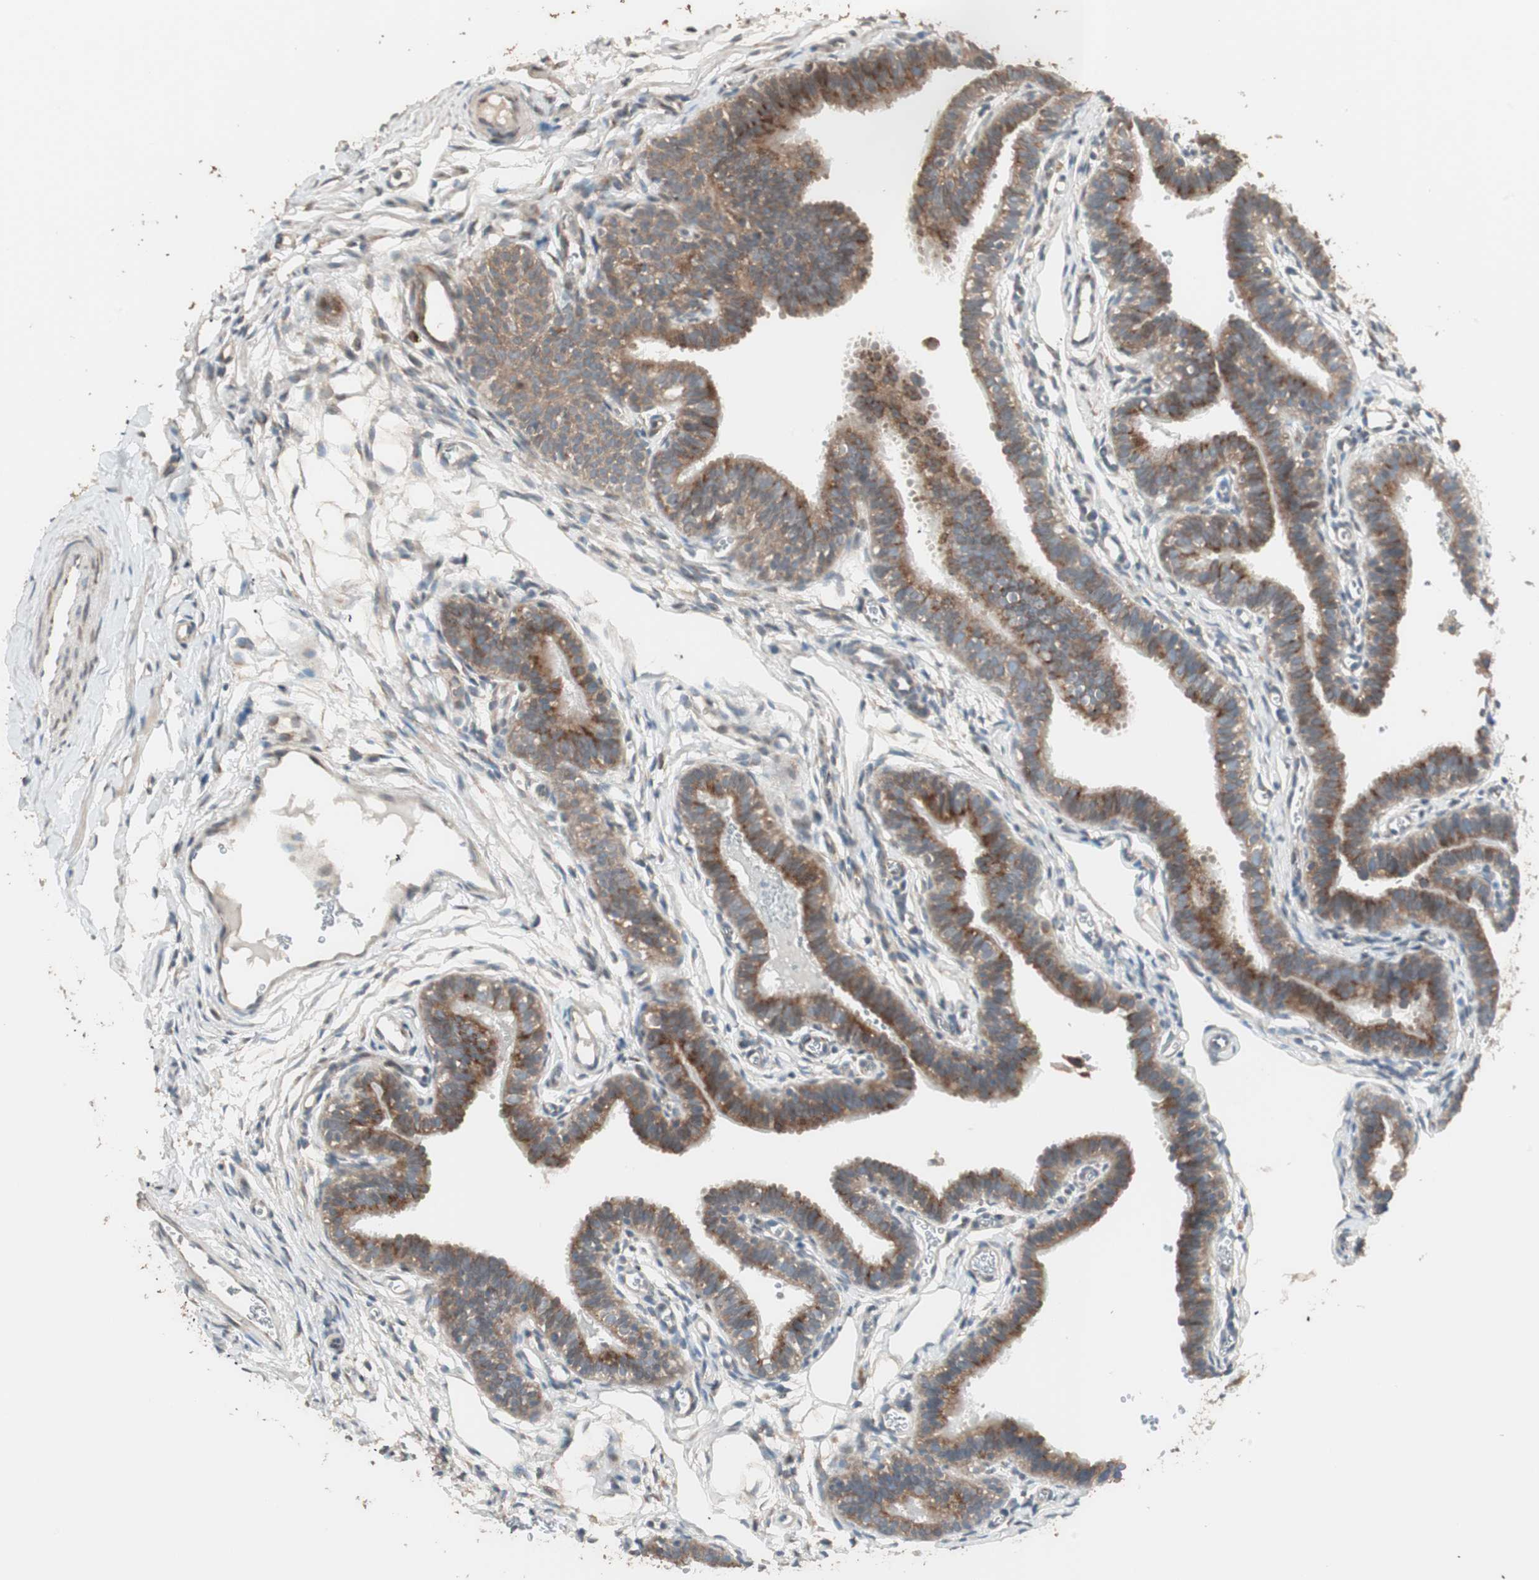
{"staining": {"intensity": "moderate", "quantity": ">75%", "location": "cytoplasmic/membranous"}, "tissue": "fallopian tube", "cell_type": "Glandular cells", "image_type": "normal", "snomed": [{"axis": "morphology", "description": "Normal tissue, NOS"}, {"axis": "topography", "description": "Fallopian tube"}, {"axis": "topography", "description": "Placenta"}], "caption": "Fallopian tube stained with a brown dye displays moderate cytoplasmic/membranous positive staining in about >75% of glandular cells.", "gene": "RARRES1", "patient": {"sex": "female", "age": 34}}